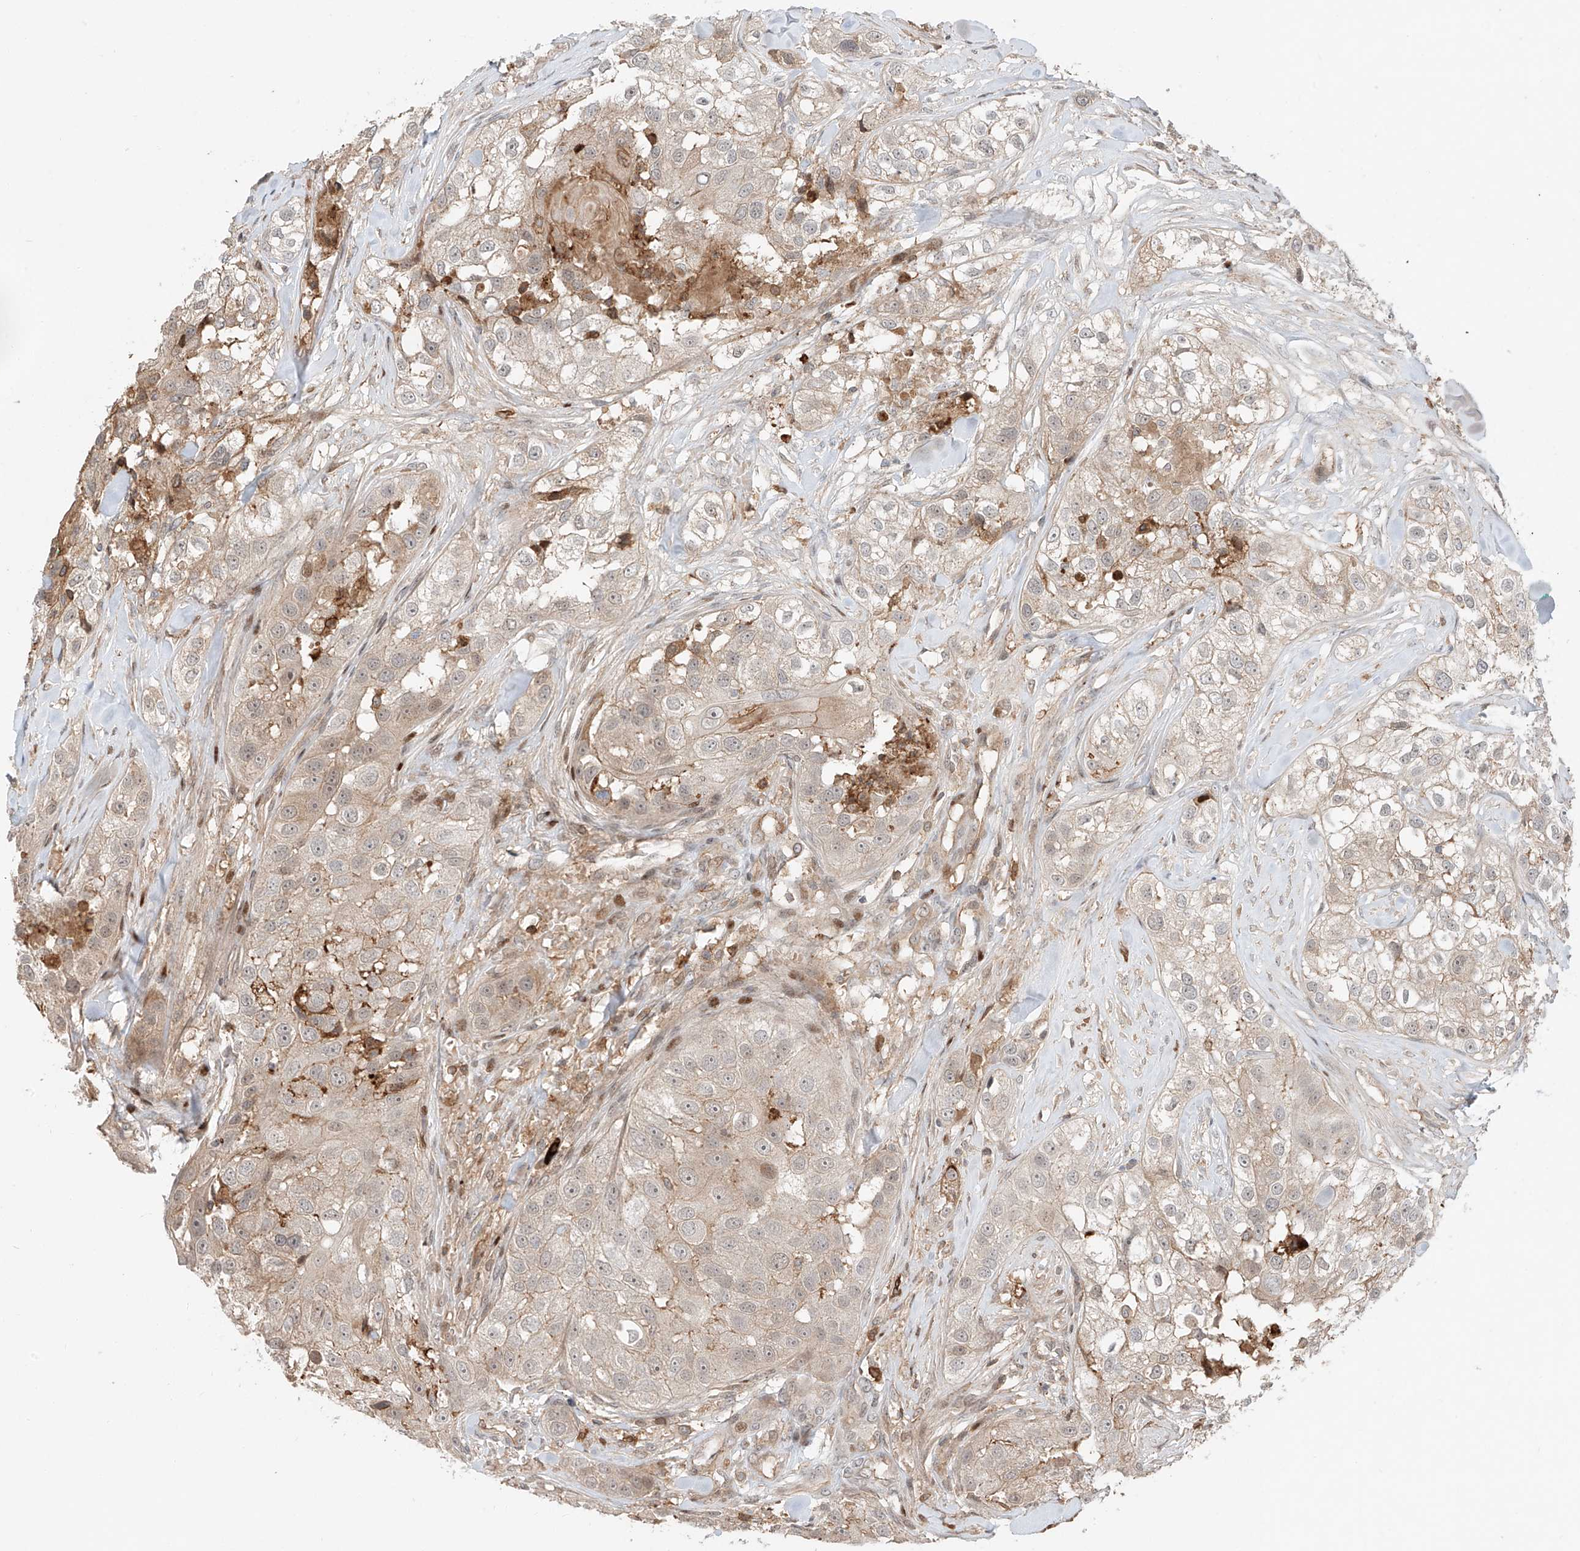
{"staining": {"intensity": "weak", "quantity": "25%-75%", "location": "cytoplasmic/membranous,nuclear"}, "tissue": "head and neck cancer", "cell_type": "Tumor cells", "image_type": "cancer", "snomed": [{"axis": "morphology", "description": "Normal tissue, NOS"}, {"axis": "morphology", "description": "Squamous cell carcinoma, NOS"}, {"axis": "topography", "description": "Skeletal muscle"}, {"axis": "topography", "description": "Head-Neck"}], "caption": "Weak cytoplasmic/membranous and nuclear positivity for a protein is present in about 25%-75% of tumor cells of head and neck squamous cell carcinoma using immunohistochemistry.", "gene": "CEP162", "patient": {"sex": "male", "age": 51}}